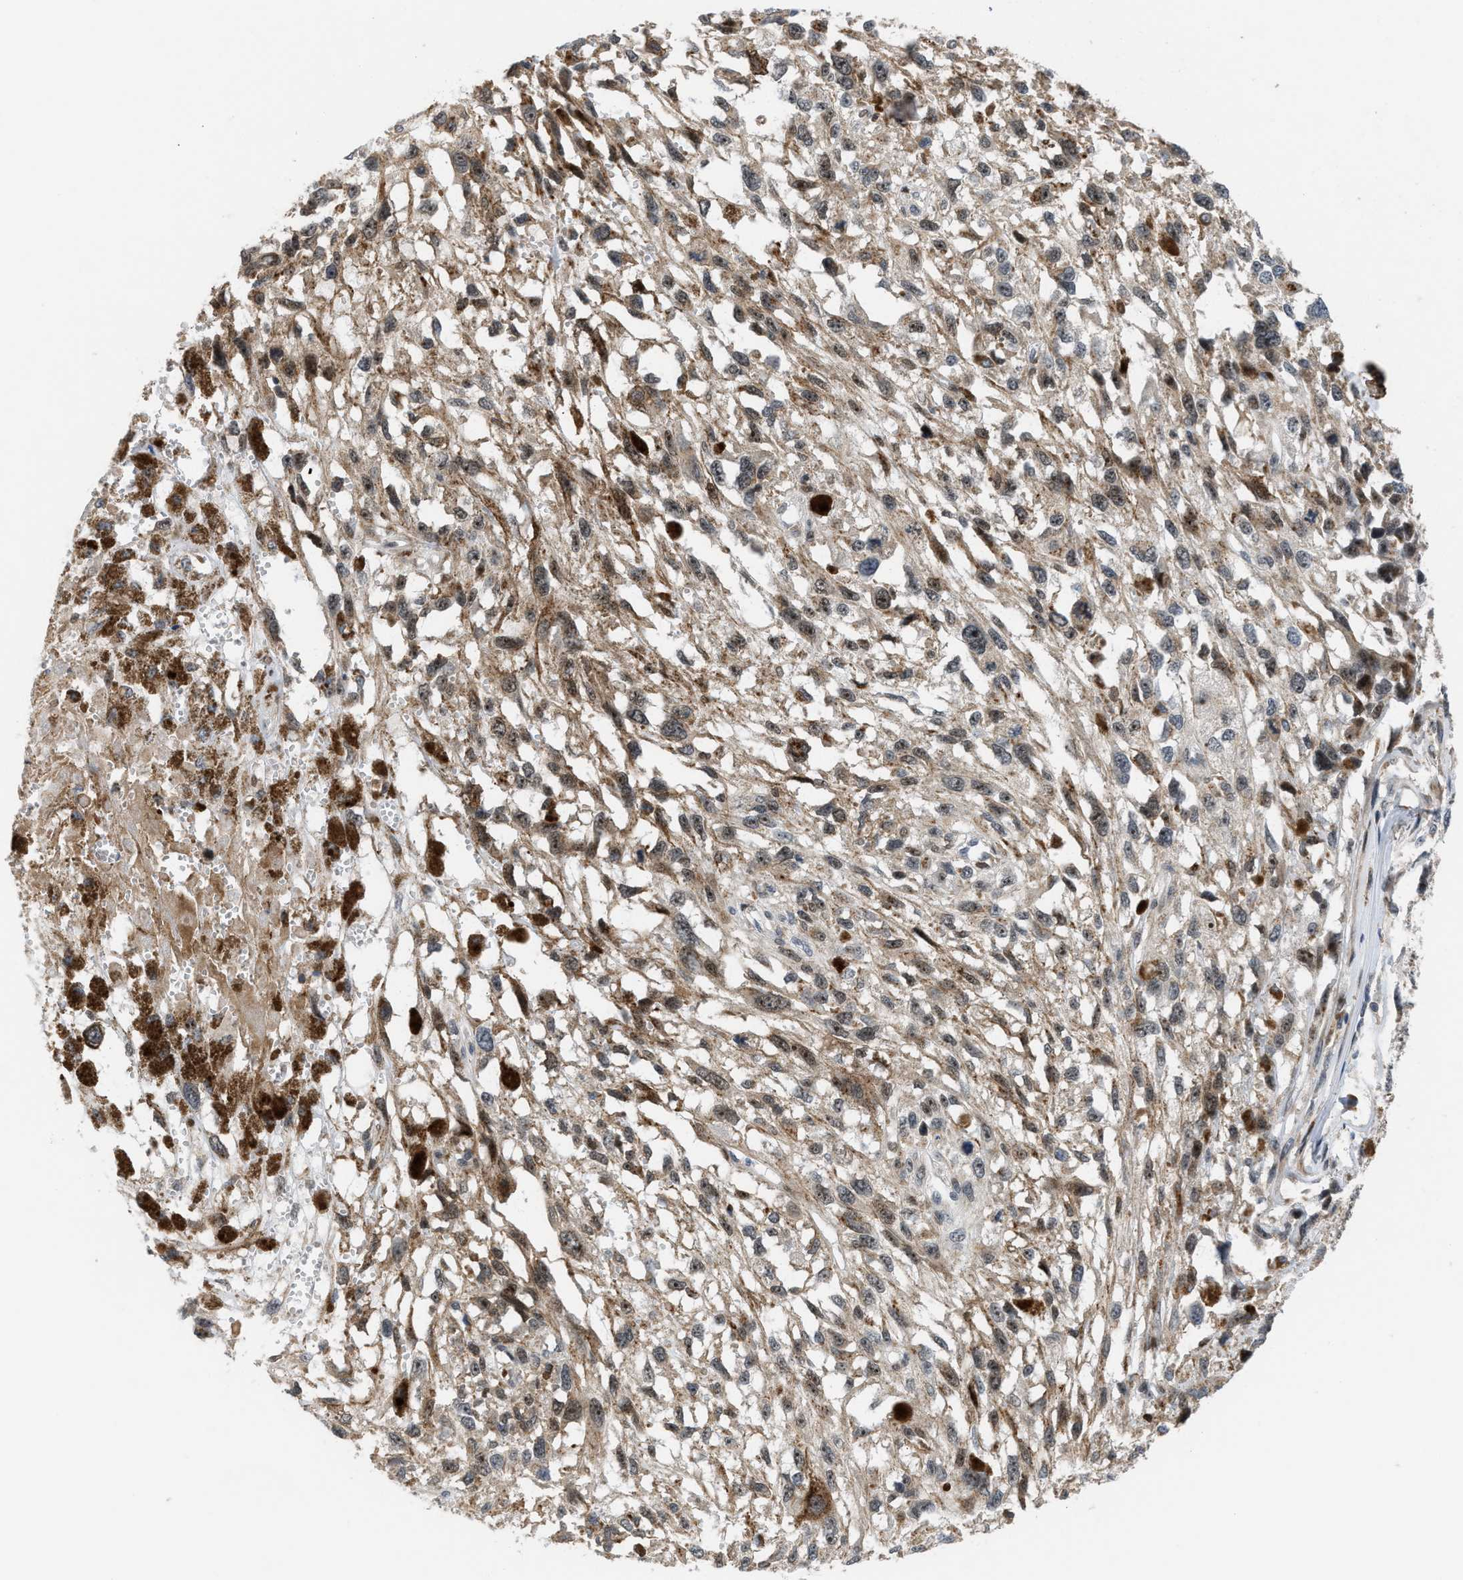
{"staining": {"intensity": "weak", "quantity": ">75%", "location": "cytoplasmic/membranous"}, "tissue": "melanoma", "cell_type": "Tumor cells", "image_type": "cancer", "snomed": [{"axis": "morphology", "description": "Malignant melanoma, Metastatic site"}, {"axis": "topography", "description": "Lymph node"}], "caption": "This micrograph displays IHC staining of malignant melanoma (metastatic site), with low weak cytoplasmic/membranous staining in about >75% of tumor cells.", "gene": "DIPK1A", "patient": {"sex": "male", "age": 59}}